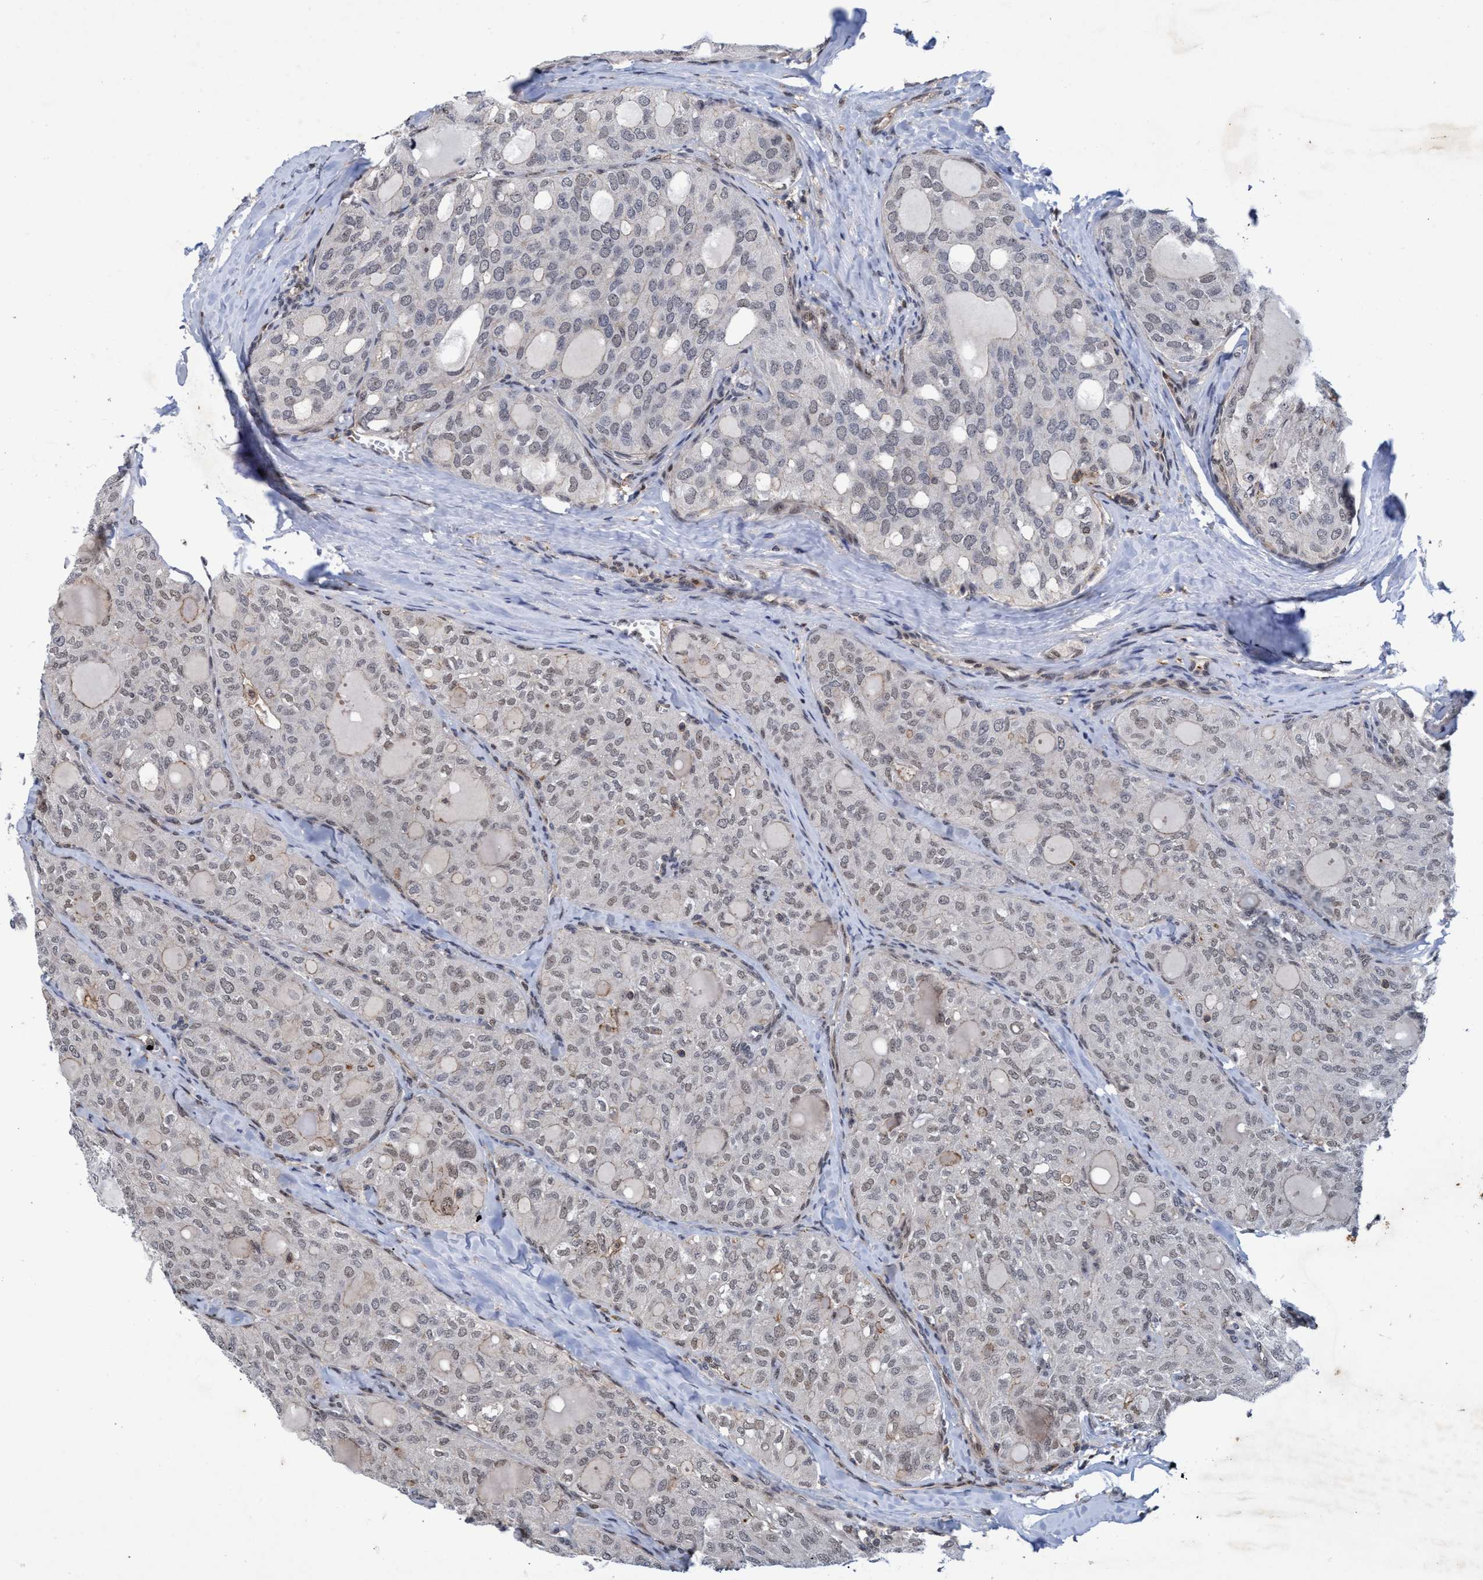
{"staining": {"intensity": "weak", "quantity": "<25%", "location": "nuclear"}, "tissue": "thyroid cancer", "cell_type": "Tumor cells", "image_type": "cancer", "snomed": [{"axis": "morphology", "description": "Follicular adenoma carcinoma, NOS"}, {"axis": "topography", "description": "Thyroid gland"}], "caption": "Photomicrograph shows no protein staining in tumor cells of thyroid cancer (follicular adenoma carcinoma) tissue. (Immunohistochemistry, brightfield microscopy, high magnification).", "gene": "GTF2F1", "patient": {"sex": "male", "age": 75}}